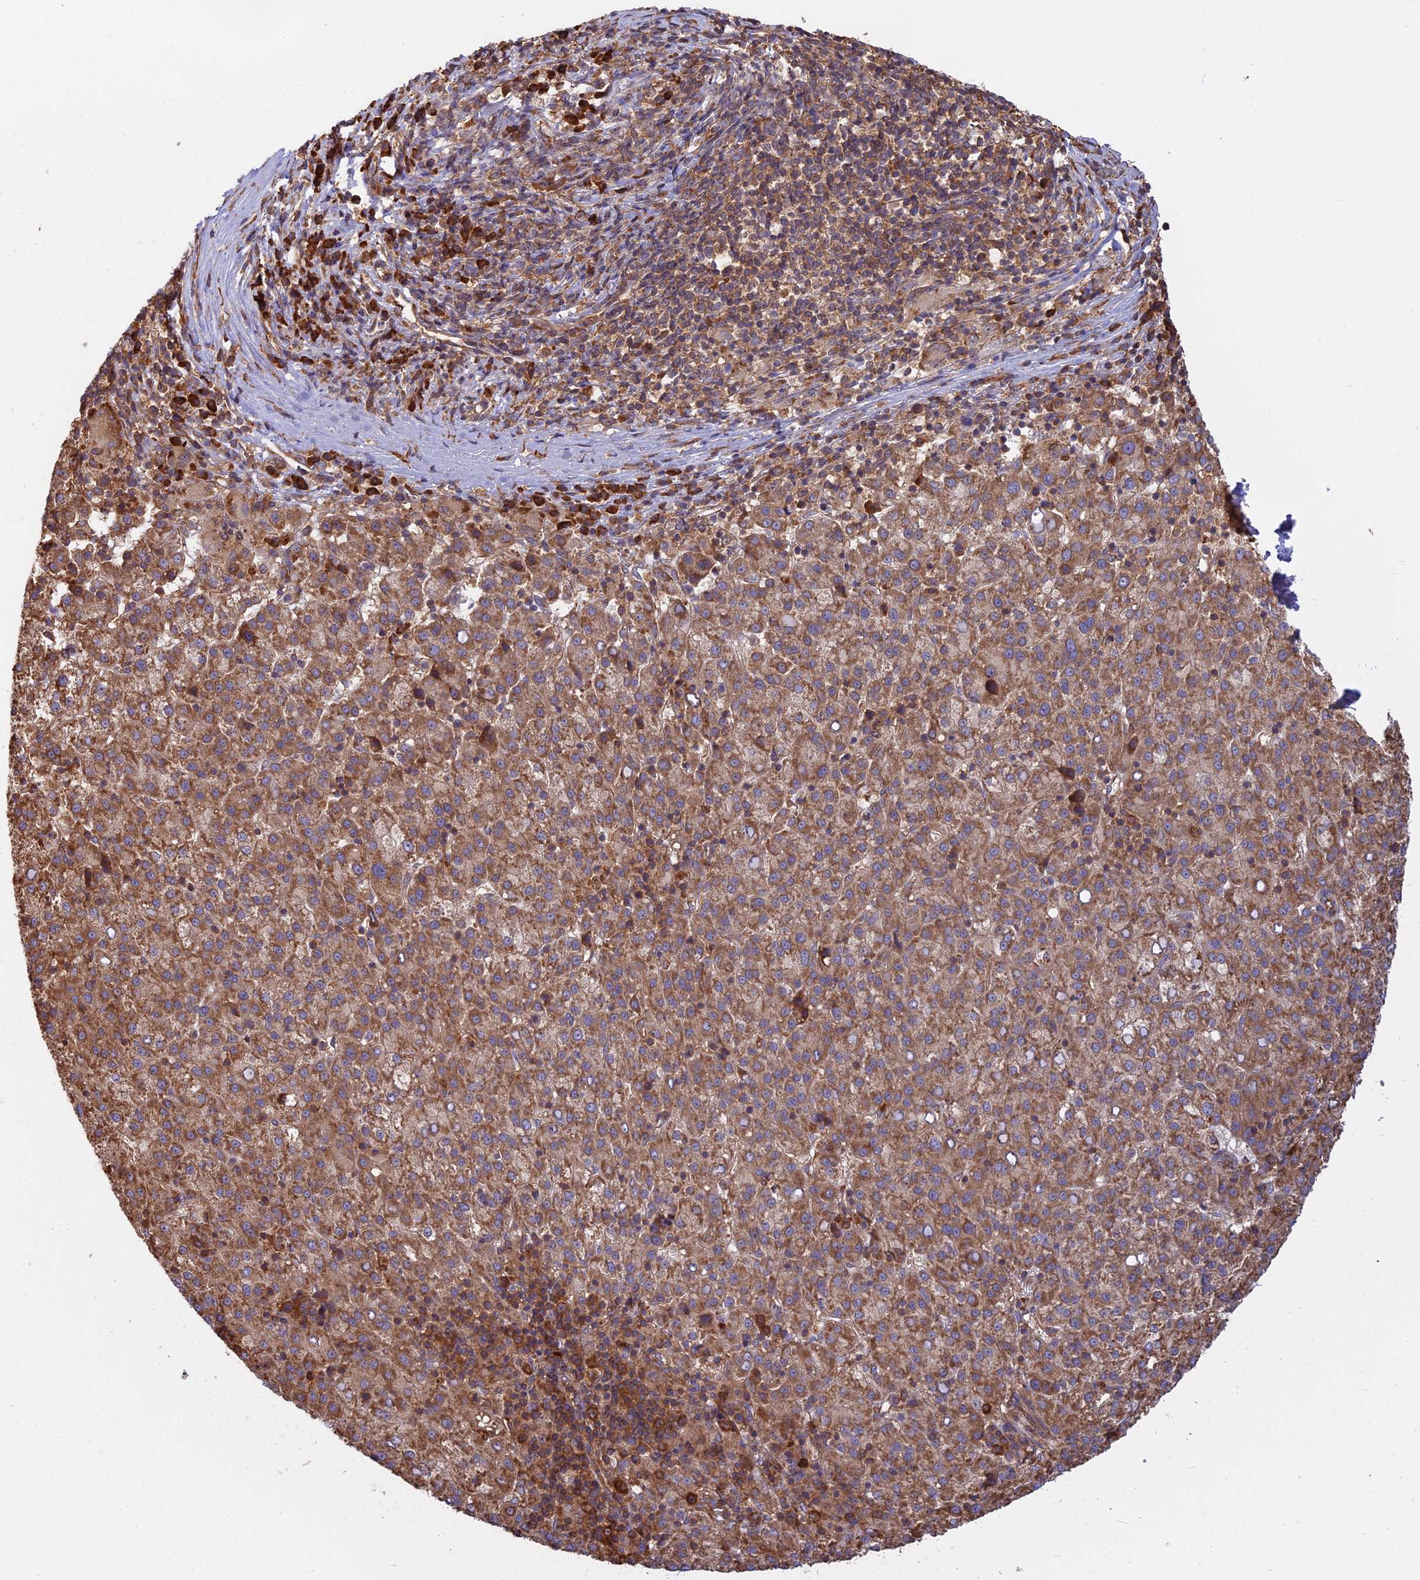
{"staining": {"intensity": "moderate", "quantity": ">75%", "location": "cytoplasmic/membranous"}, "tissue": "liver cancer", "cell_type": "Tumor cells", "image_type": "cancer", "snomed": [{"axis": "morphology", "description": "Carcinoma, Hepatocellular, NOS"}, {"axis": "topography", "description": "Liver"}], "caption": "This micrograph shows immunohistochemistry staining of human liver hepatocellular carcinoma, with medium moderate cytoplasmic/membranous staining in approximately >75% of tumor cells.", "gene": "RPL26", "patient": {"sex": "female", "age": 58}}